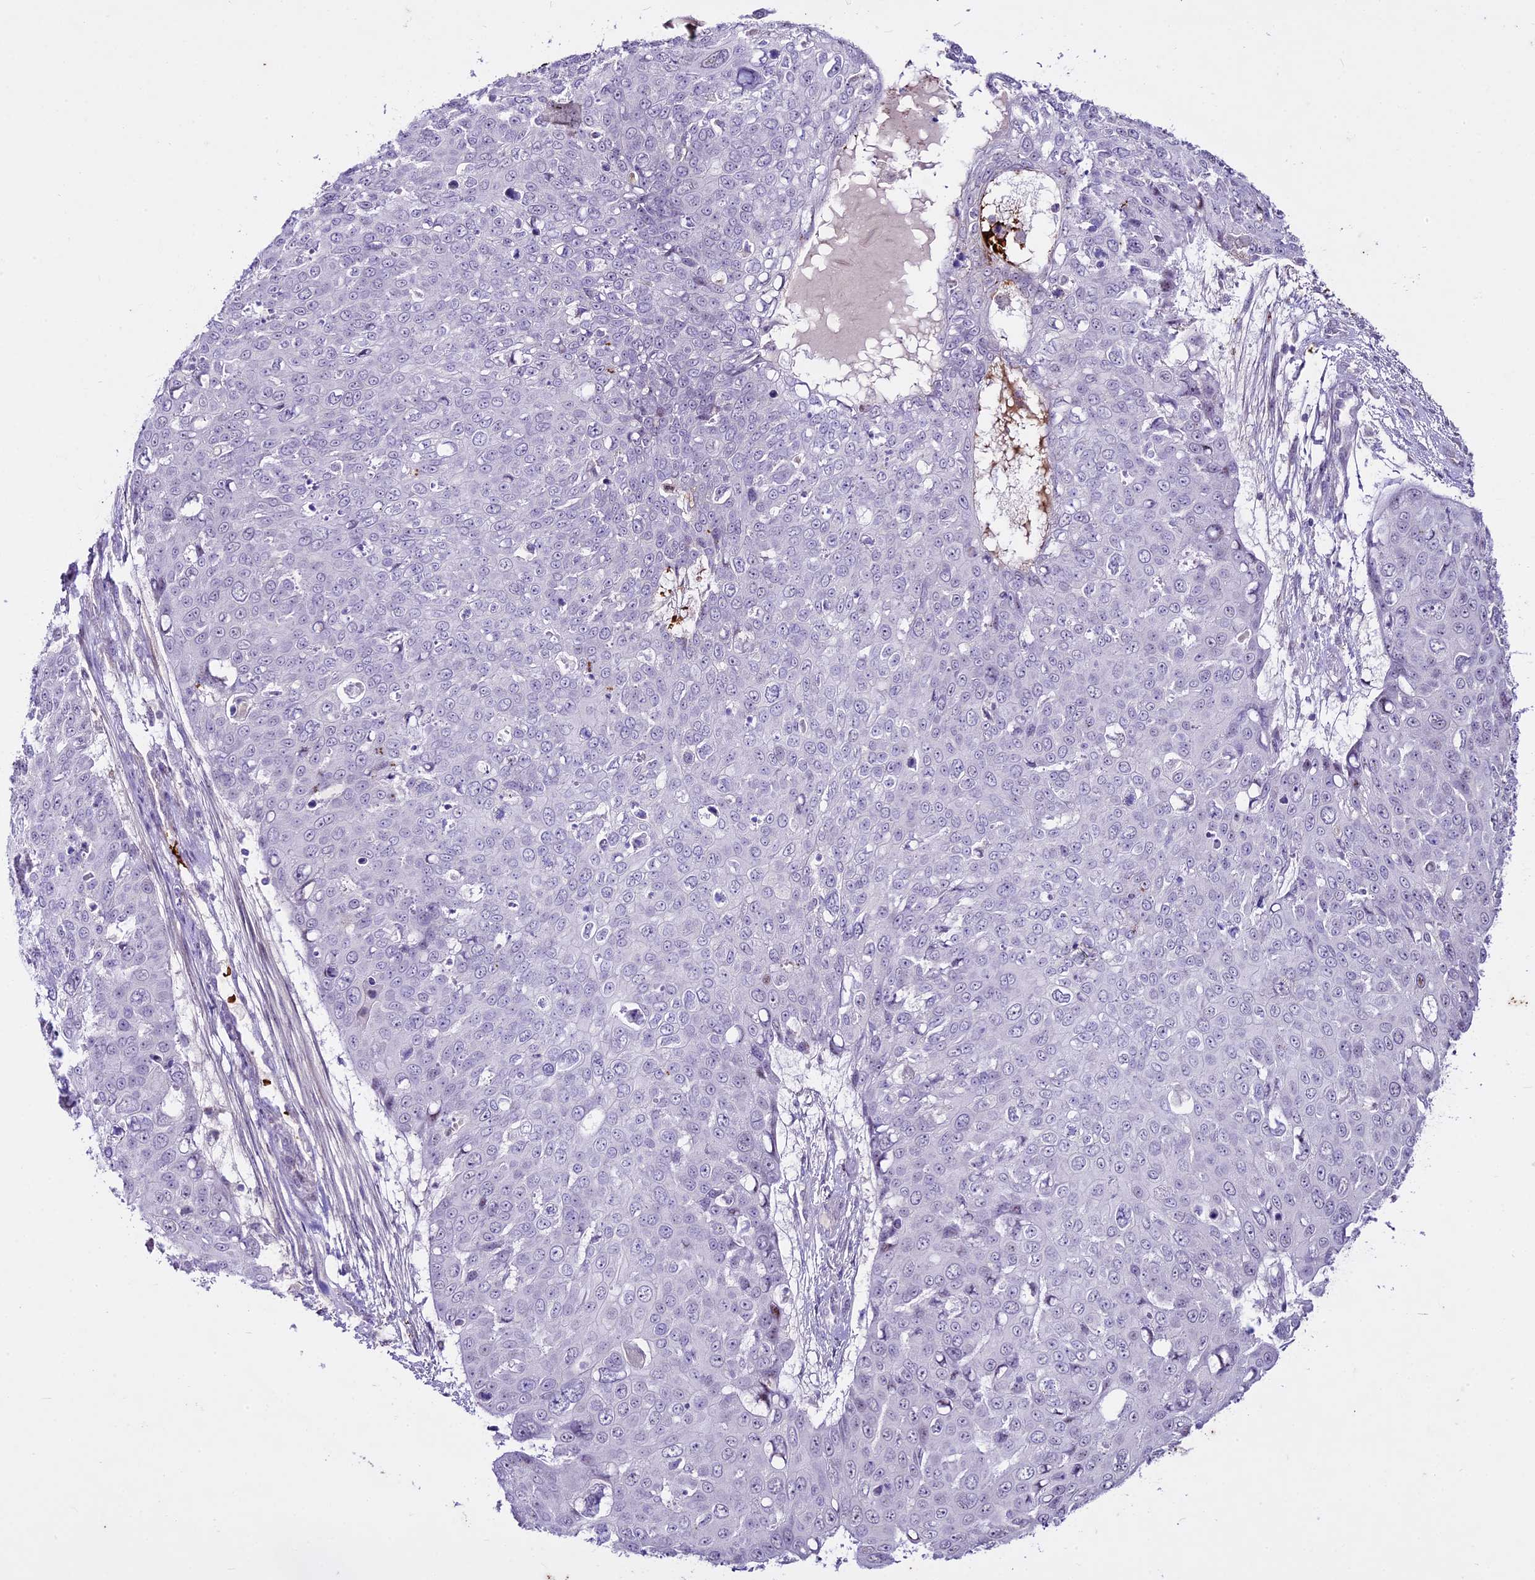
{"staining": {"intensity": "negative", "quantity": "none", "location": "none"}, "tissue": "skin cancer", "cell_type": "Tumor cells", "image_type": "cancer", "snomed": [{"axis": "morphology", "description": "Squamous cell carcinoma, NOS"}, {"axis": "topography", "description": "Skin"}], "caption": "Immunohistochemical staining of skin cancer reveals no significant expression in tumor cells.", "gene": "SUSD3", "patient": {"sex": "male", "age": 71}}